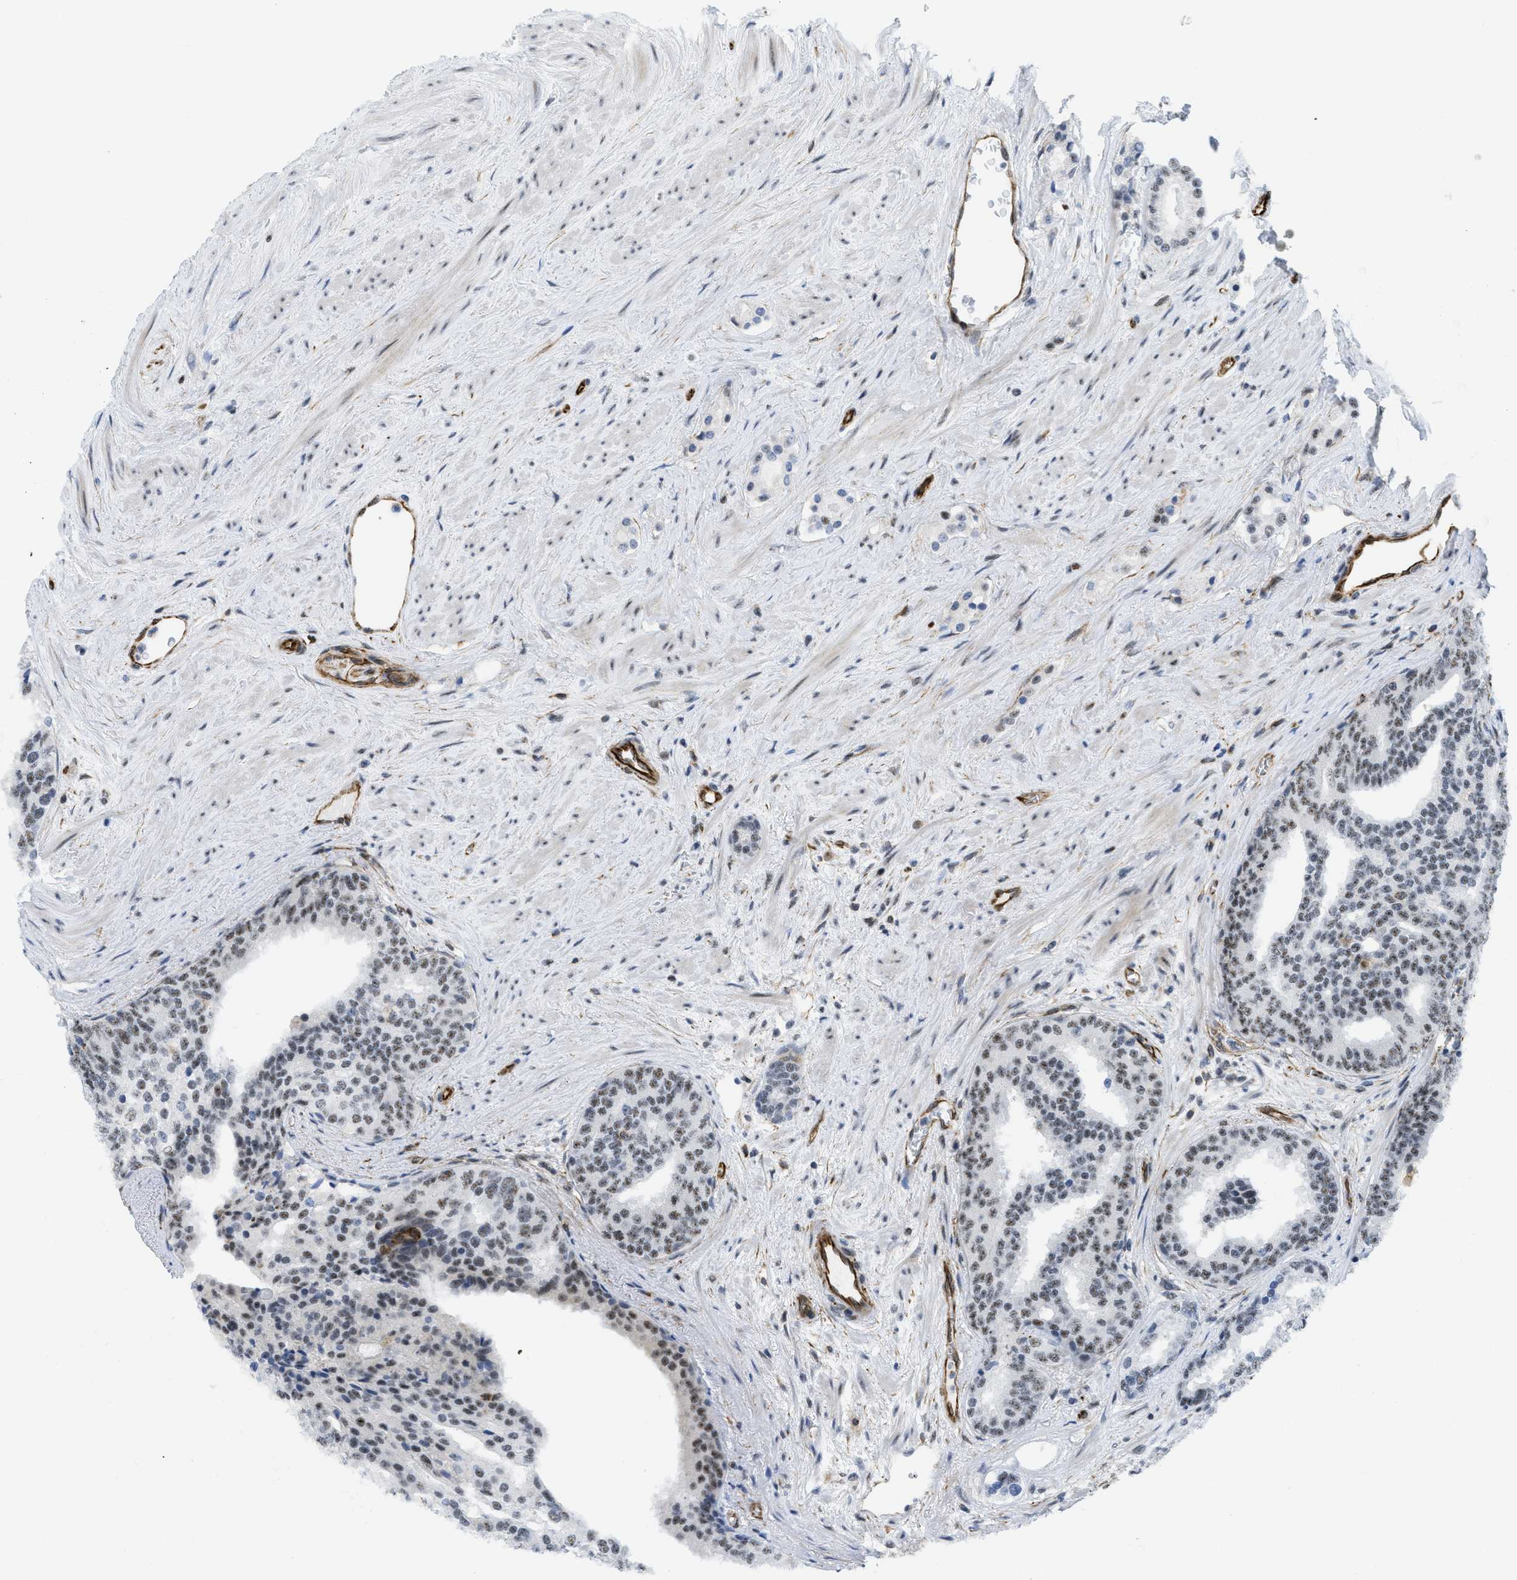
{"staining": {"intensity": "moderate", "quantity": ">75%", "location": "nuclear"}, "tissue": "prostate cancer", "cell_type": "Tumor cells", "image_type": "cancer", "snomed": [{"axis": "morphology", "description": "Adenocarcinoma, High grade"}, {"axis": "topography", "description": "Prostate"}], "caption": "Prostate cancer (adenocarcinoma (high-grade)) stained for a protein exhibits moderate nuclear positivity in tumor cells.", "gene": "LRRC8B", "patient": {"sex": "male", "age": 71}}